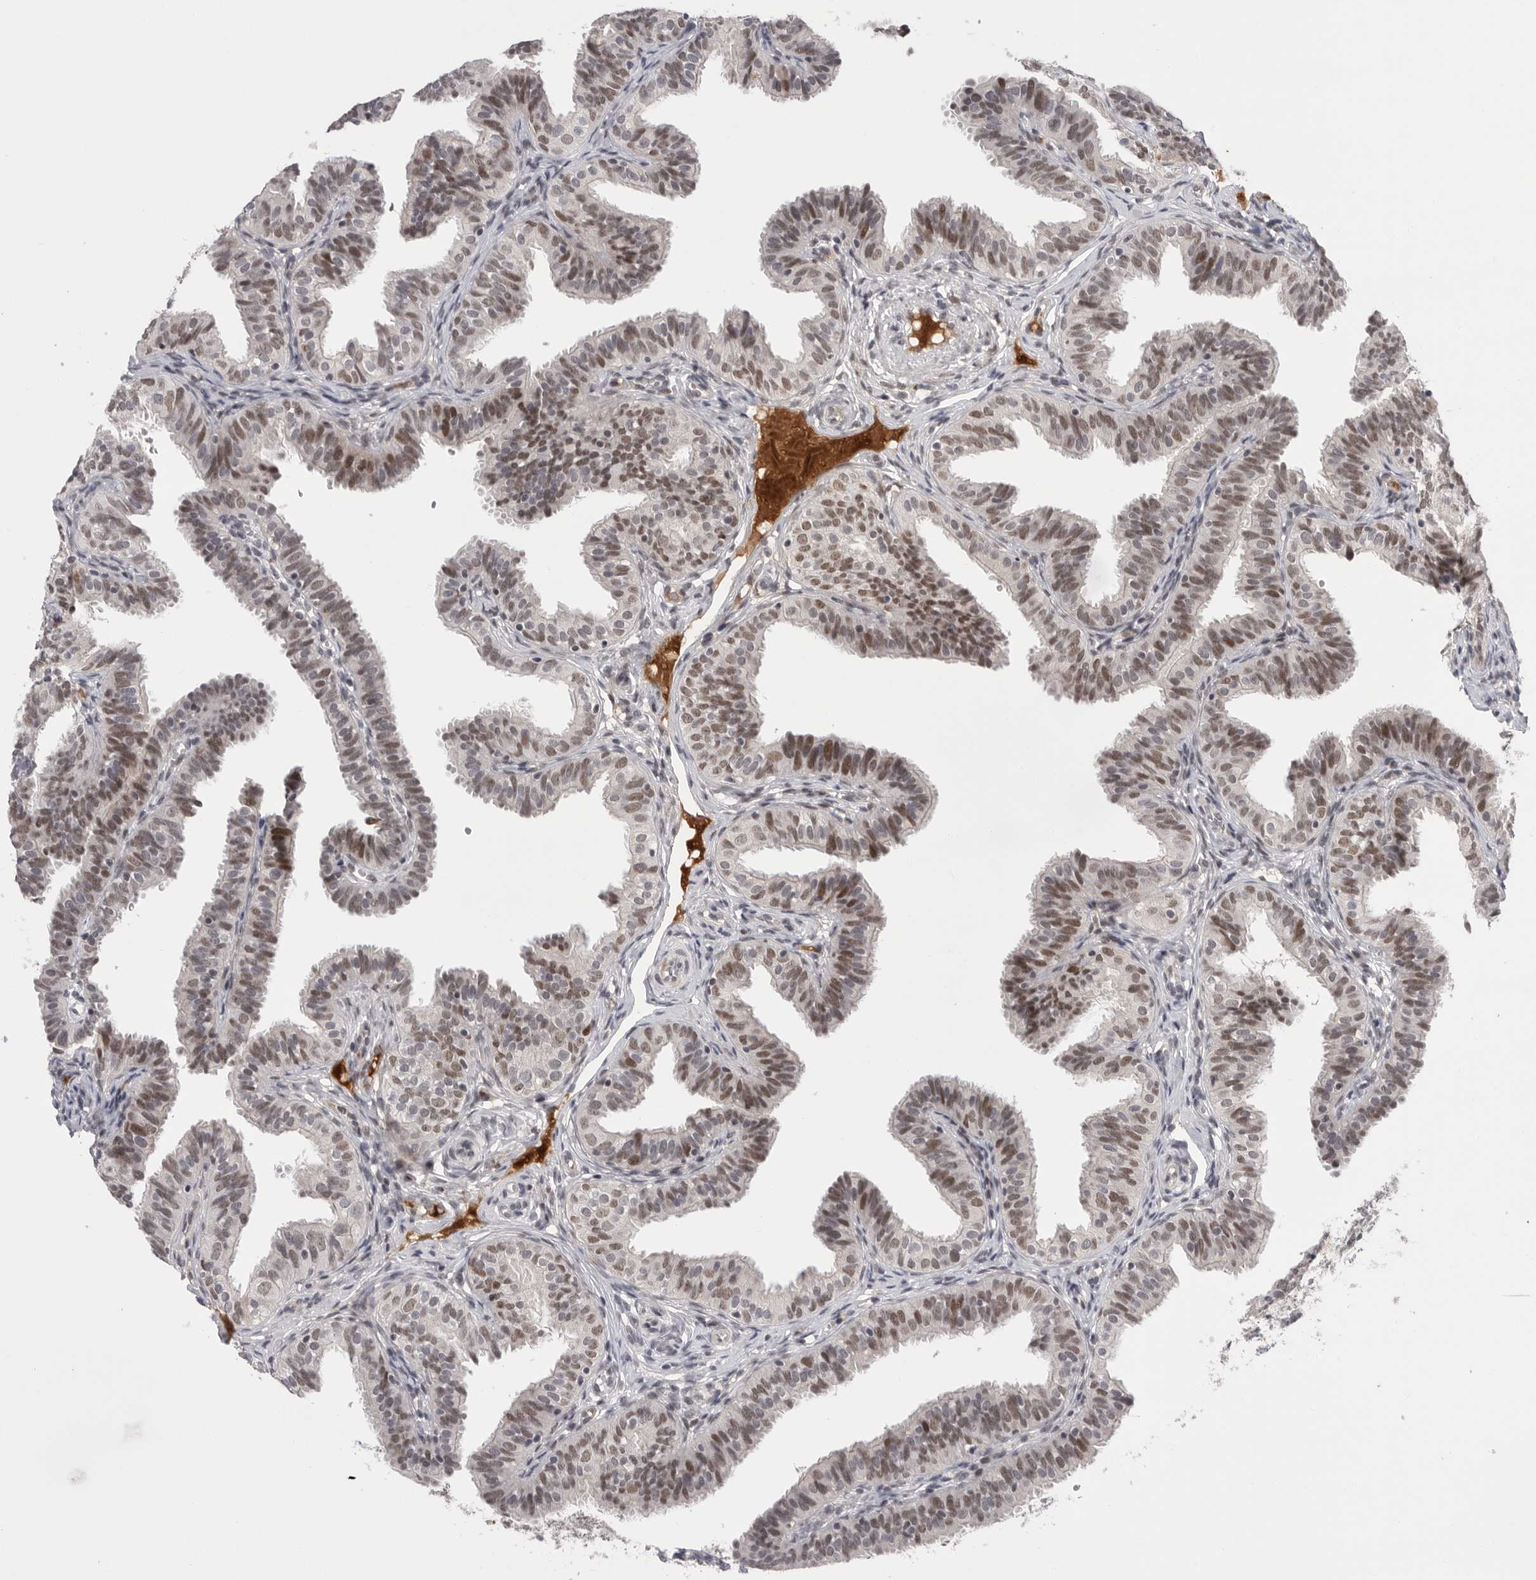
{"staining": {"intensity": "moderate", "quantity": ">75%", "location": "nuclear"}, "tissue": "fallopian tube", "cell_type": "Glandular cells", "image_type": "normal", "snomed": [{"axis": "morphology", "description": "Normal tissue, NOS"}, {"axis": "topography", "description": "Fallopian tube"}], "caption": "Protein expression analysis of normal fallopian tube reveals moderate nuclear staining in approximately >75% of glandular cells. The protein of interest is shown in brown color, while the nuclei are stained blue.", "gene": "POU5F1", "patient": {"sex": "female", "age": 35}}